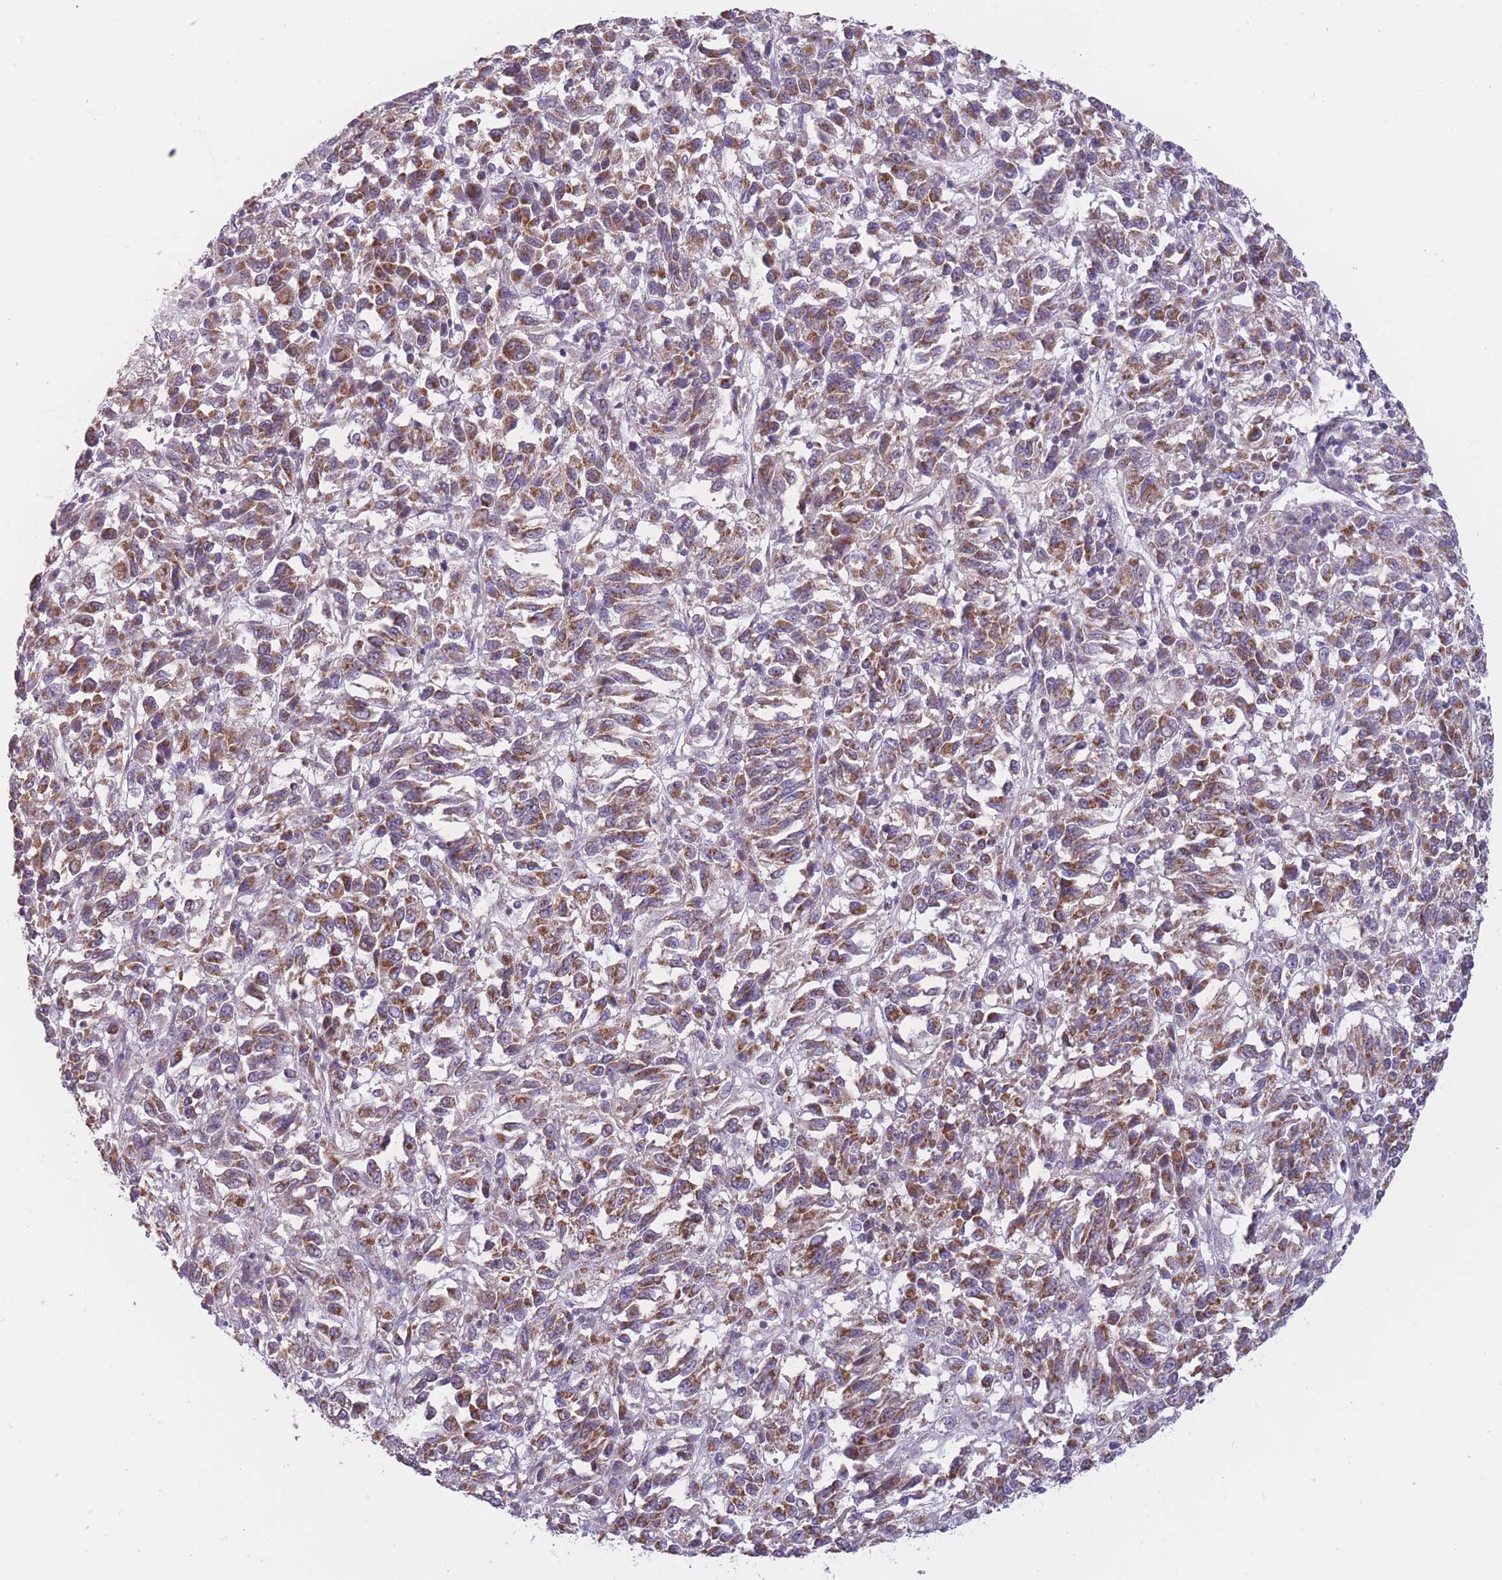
{"staining": {"intensity": "moderate", "quantity": ">75%", "location": "cytoplasmic/membranous"}, "tissue": "melanoma", "cell_type": "Tumor cells", "image_type": "cancer", "snomed": [{"axis": "morphology", "description": "Malignant melanoma, Metastatic site"}, {"axis": "topography", "description": "Lung"}], "caption": "Immunohistochemistry (IHC) (DAB) staining of melanoma exhibits moderate cytoplasmic/membranous protein positivity in approximately >75% of tumor cells.", "gene": "MRPS18C", "patient": {"sex": "male", "age": 64}}